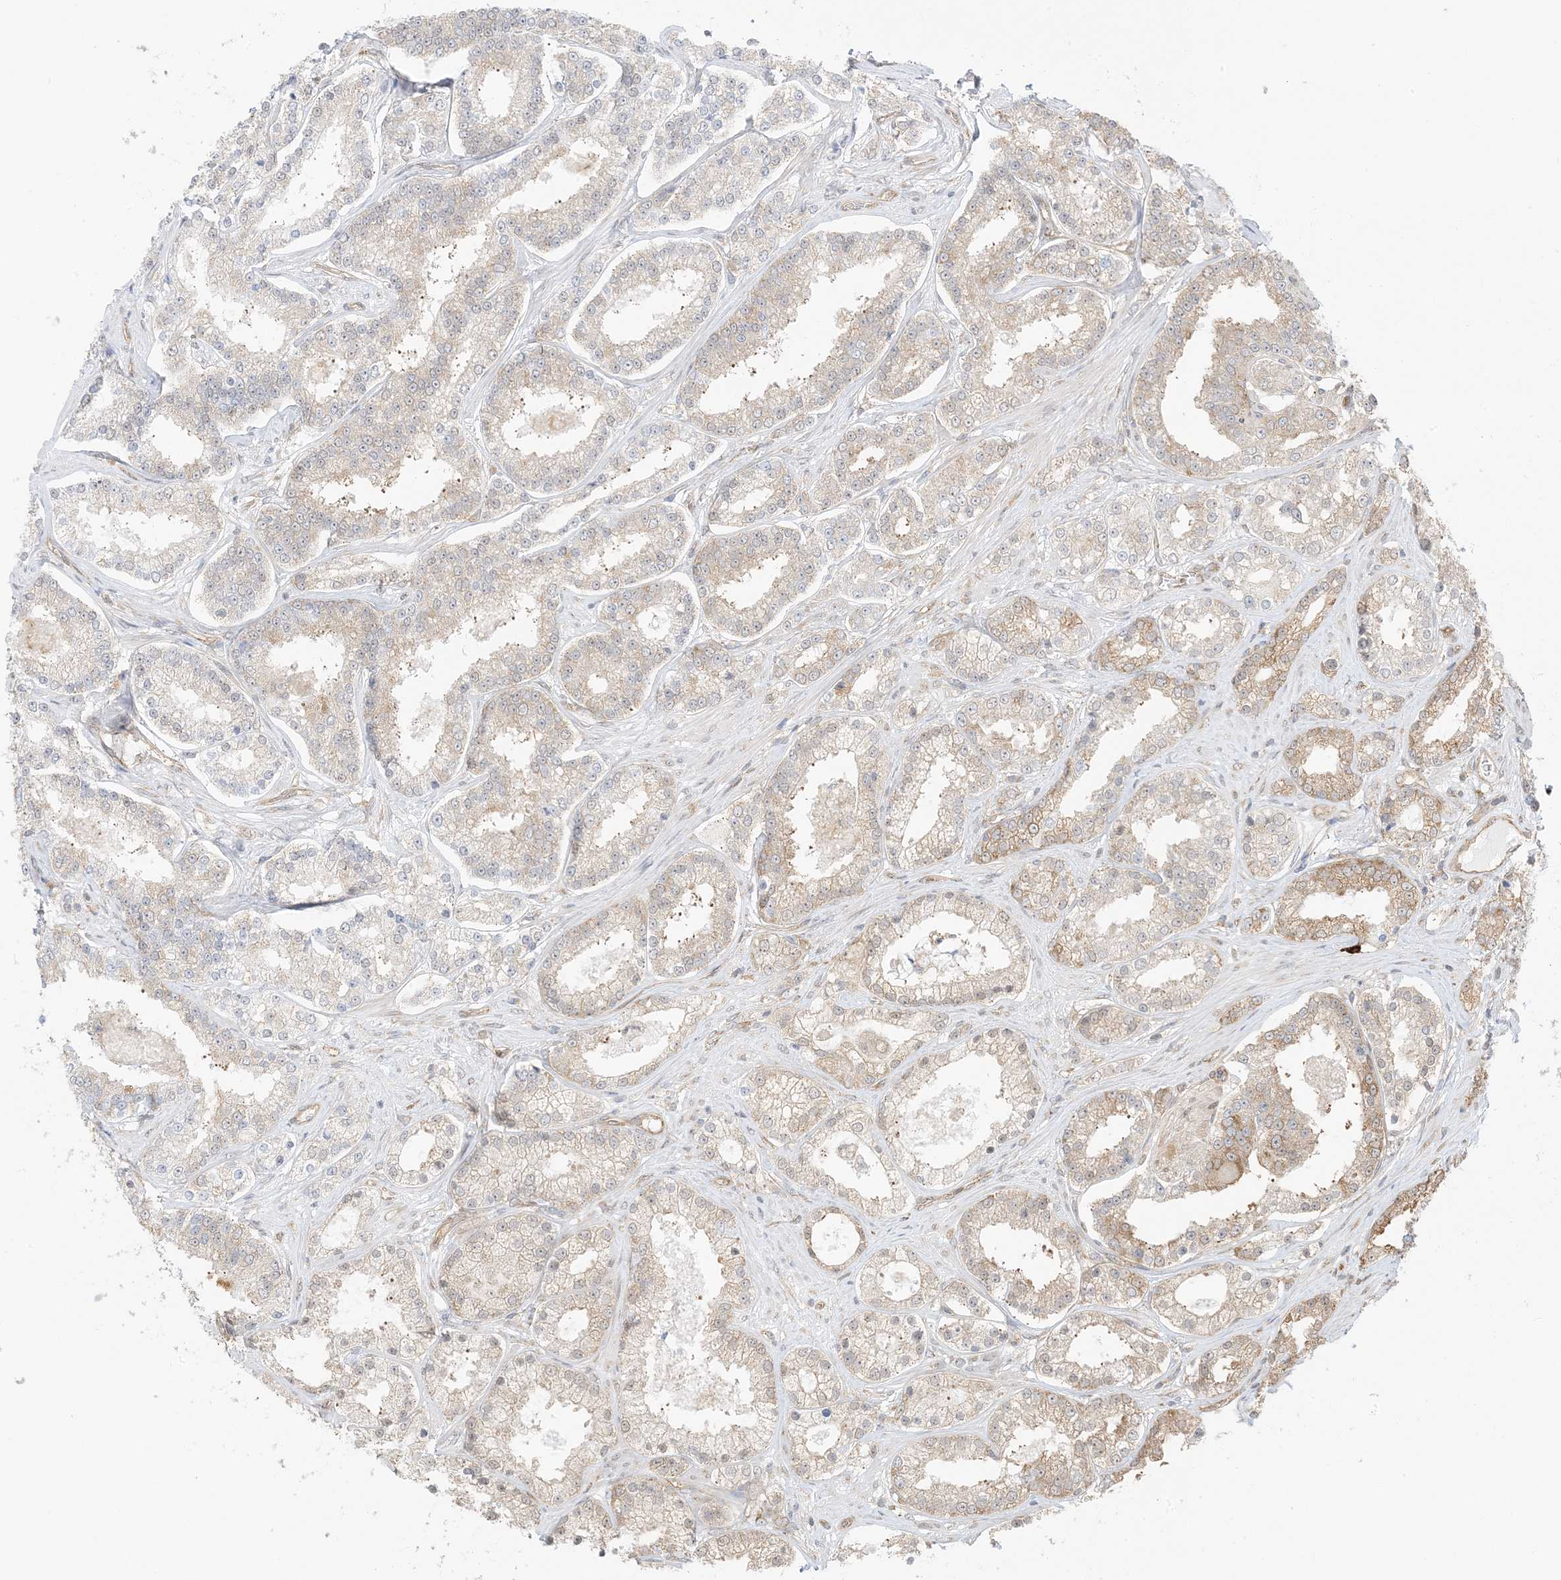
{"staining": {"intensity": "weak", "quantity": "25%-75%", "location": "cytoplasmic/membranous"}, "tissue": "prostate cancer", "cell_type": "Tumor cells", "image_type": "cancer", "snomed": [{"axis": "morphology", "description": "Normal tissue, NOS"}, {"axis": "morphology", "description": "Adenocarcinoma, High grade"}, {"axis": "topography", "description": "Prostate"}], "caption": "Immunohistochemical staining of human prostate cancer shows weak cytoplasmic/membranous protein staining in approximately 25%-75% of tumor cells.", "gene": "UBAP2L", "patient": {"sex": "male", "age": 83}}